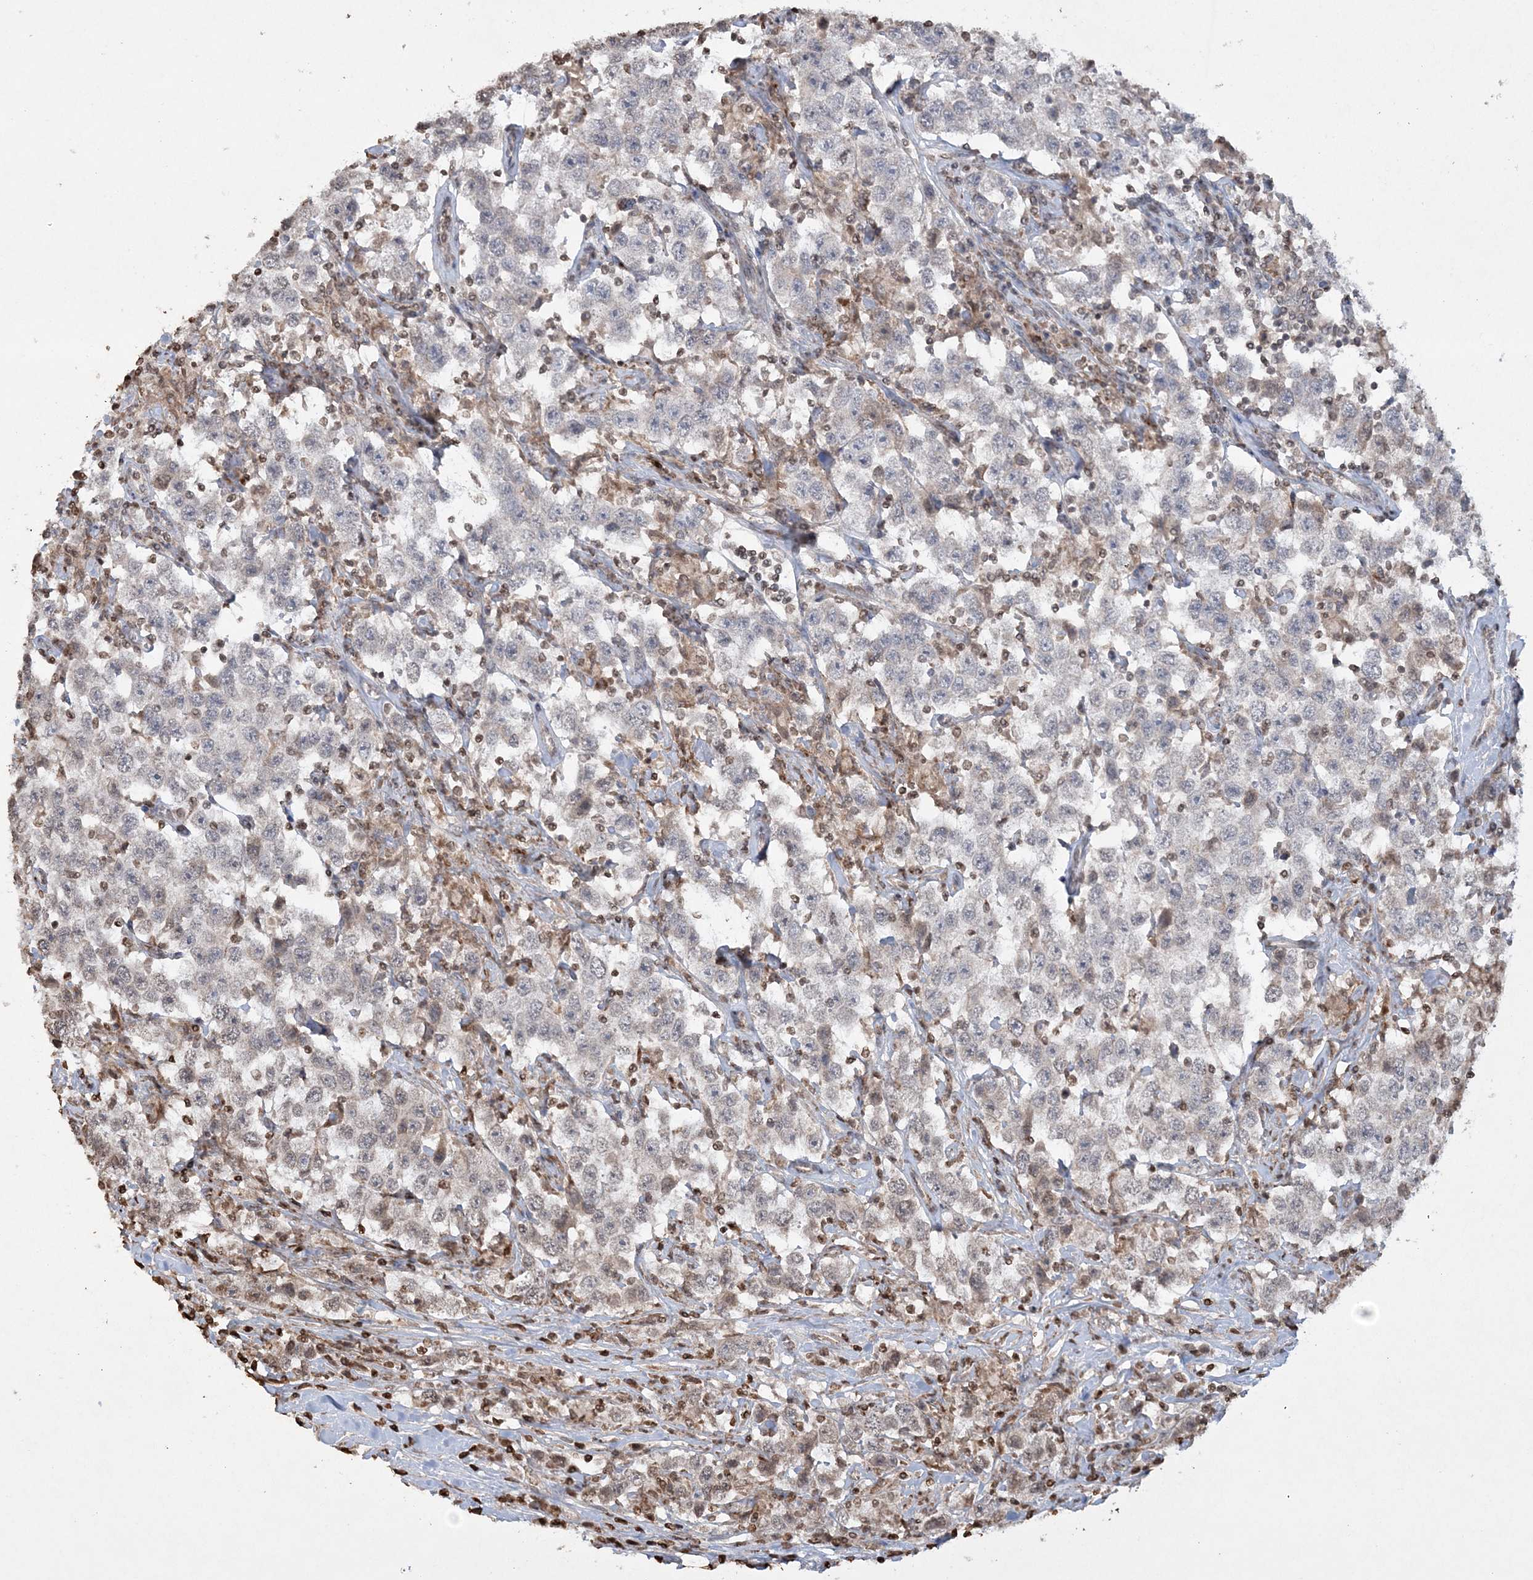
{"staining": {"intensity": "weak", "quantity": "<25%", "location": "cytoplasmic/membranous"}, "tissue": "testis cancer", "cell_type": "Tumor cells", "image_type": "cancer", "snomed": [{"axis": "morphology", "description": "Seminoma, NOS"}, {"axis": "topography", "description": "Testis"}], "caption": "DAB immunohistochemical staining of human seminoma (testis) shows no significant staining in tumor cells.", "gene": "TTC7A", "patient": {"sex": "male", "age": 41}}